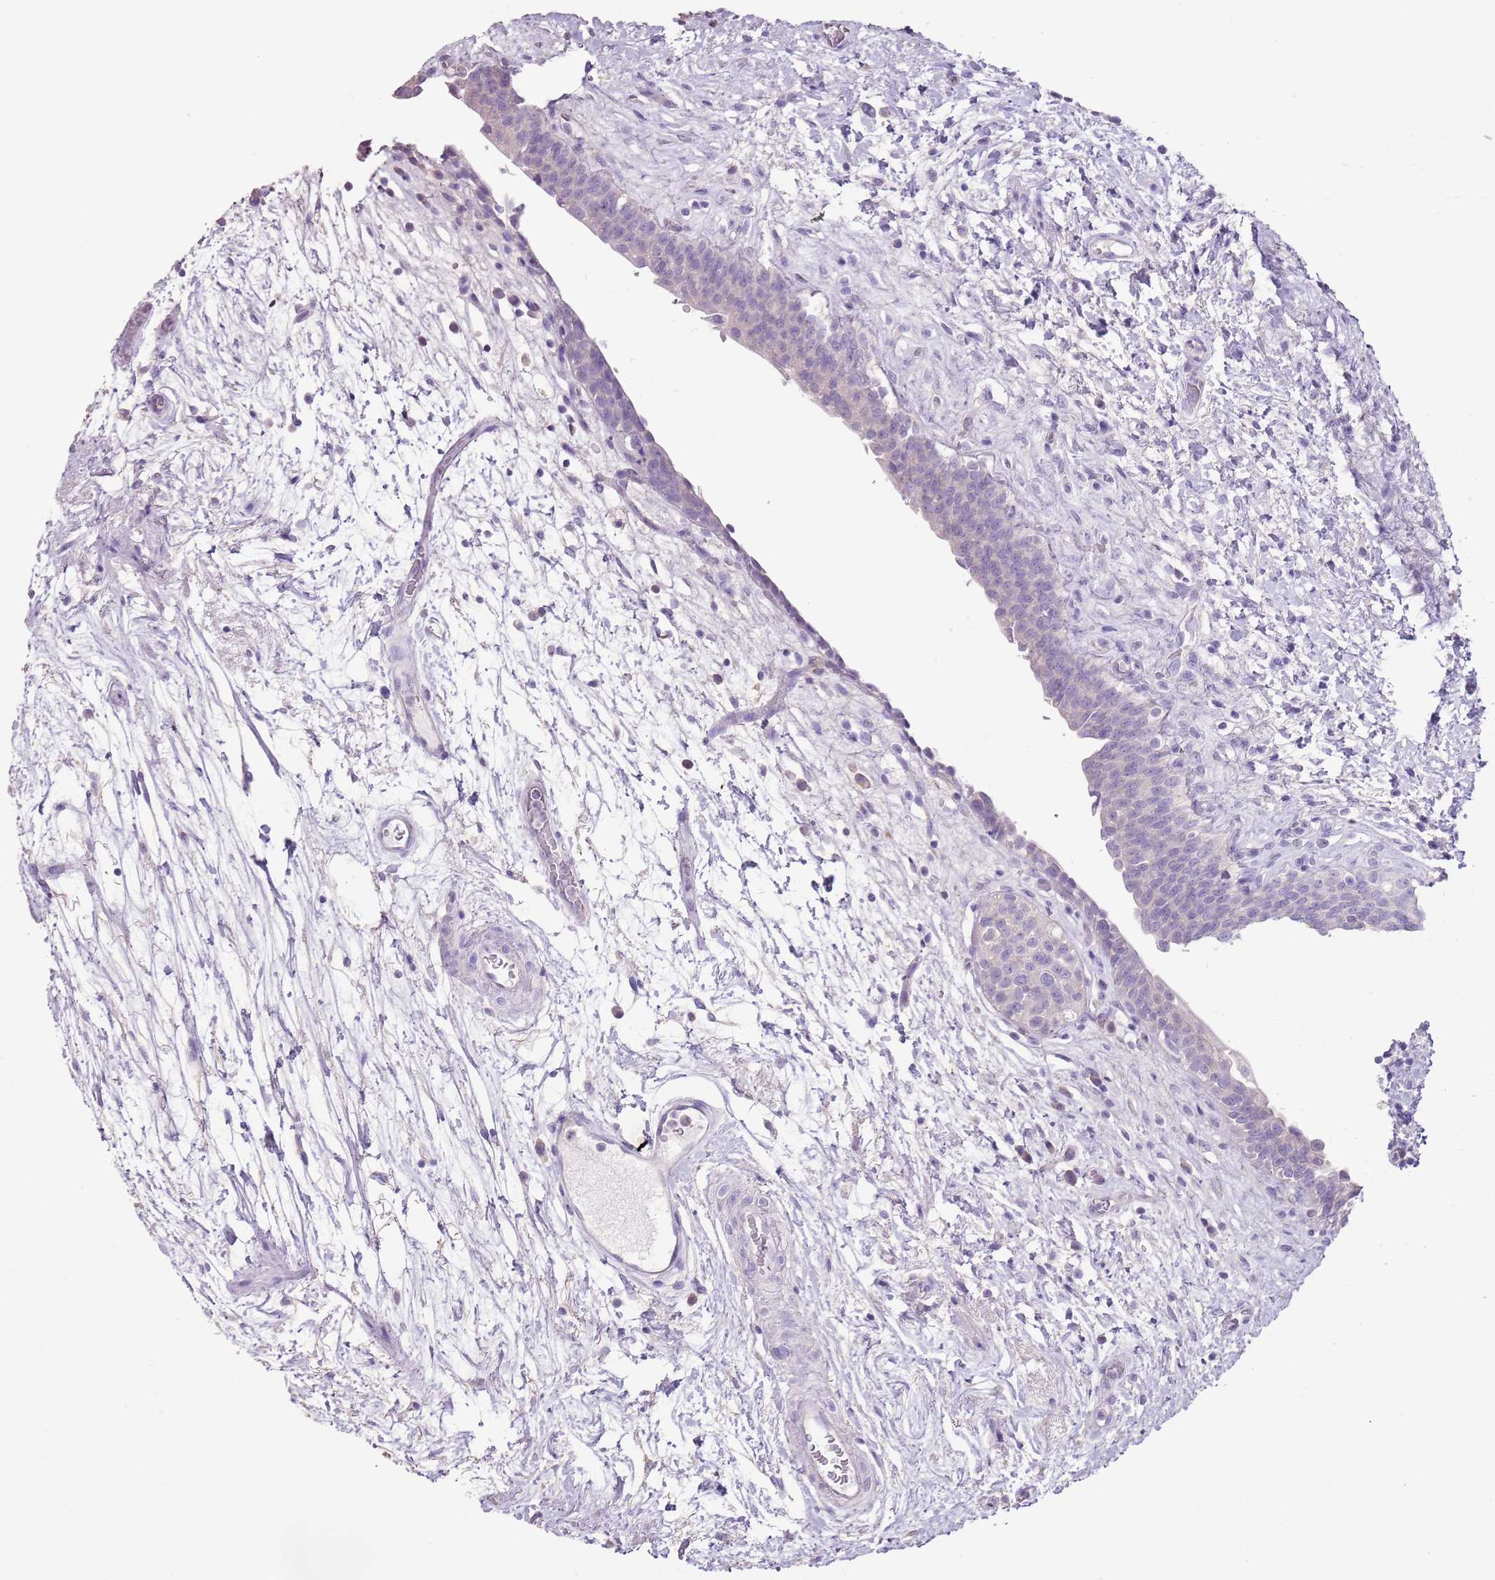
{"staining": {"intensity": "negative", "quantity": "none", "location": "none"}, "tissue": "urinary bladder", "cell_type": "Urothelial cells", "image_type": "normal", "snomed": [{"axis": "morphology", "description": "Normal tissue, NOS"}, {"axis": "topography", "description": "Urinary bladder"}], "caption": "Image shows no protein positivity in urothelial cells of unremarkable urinary bladder.", "gene": "BLOC1S2", "patient": {"sex": "male", "age": 83}}